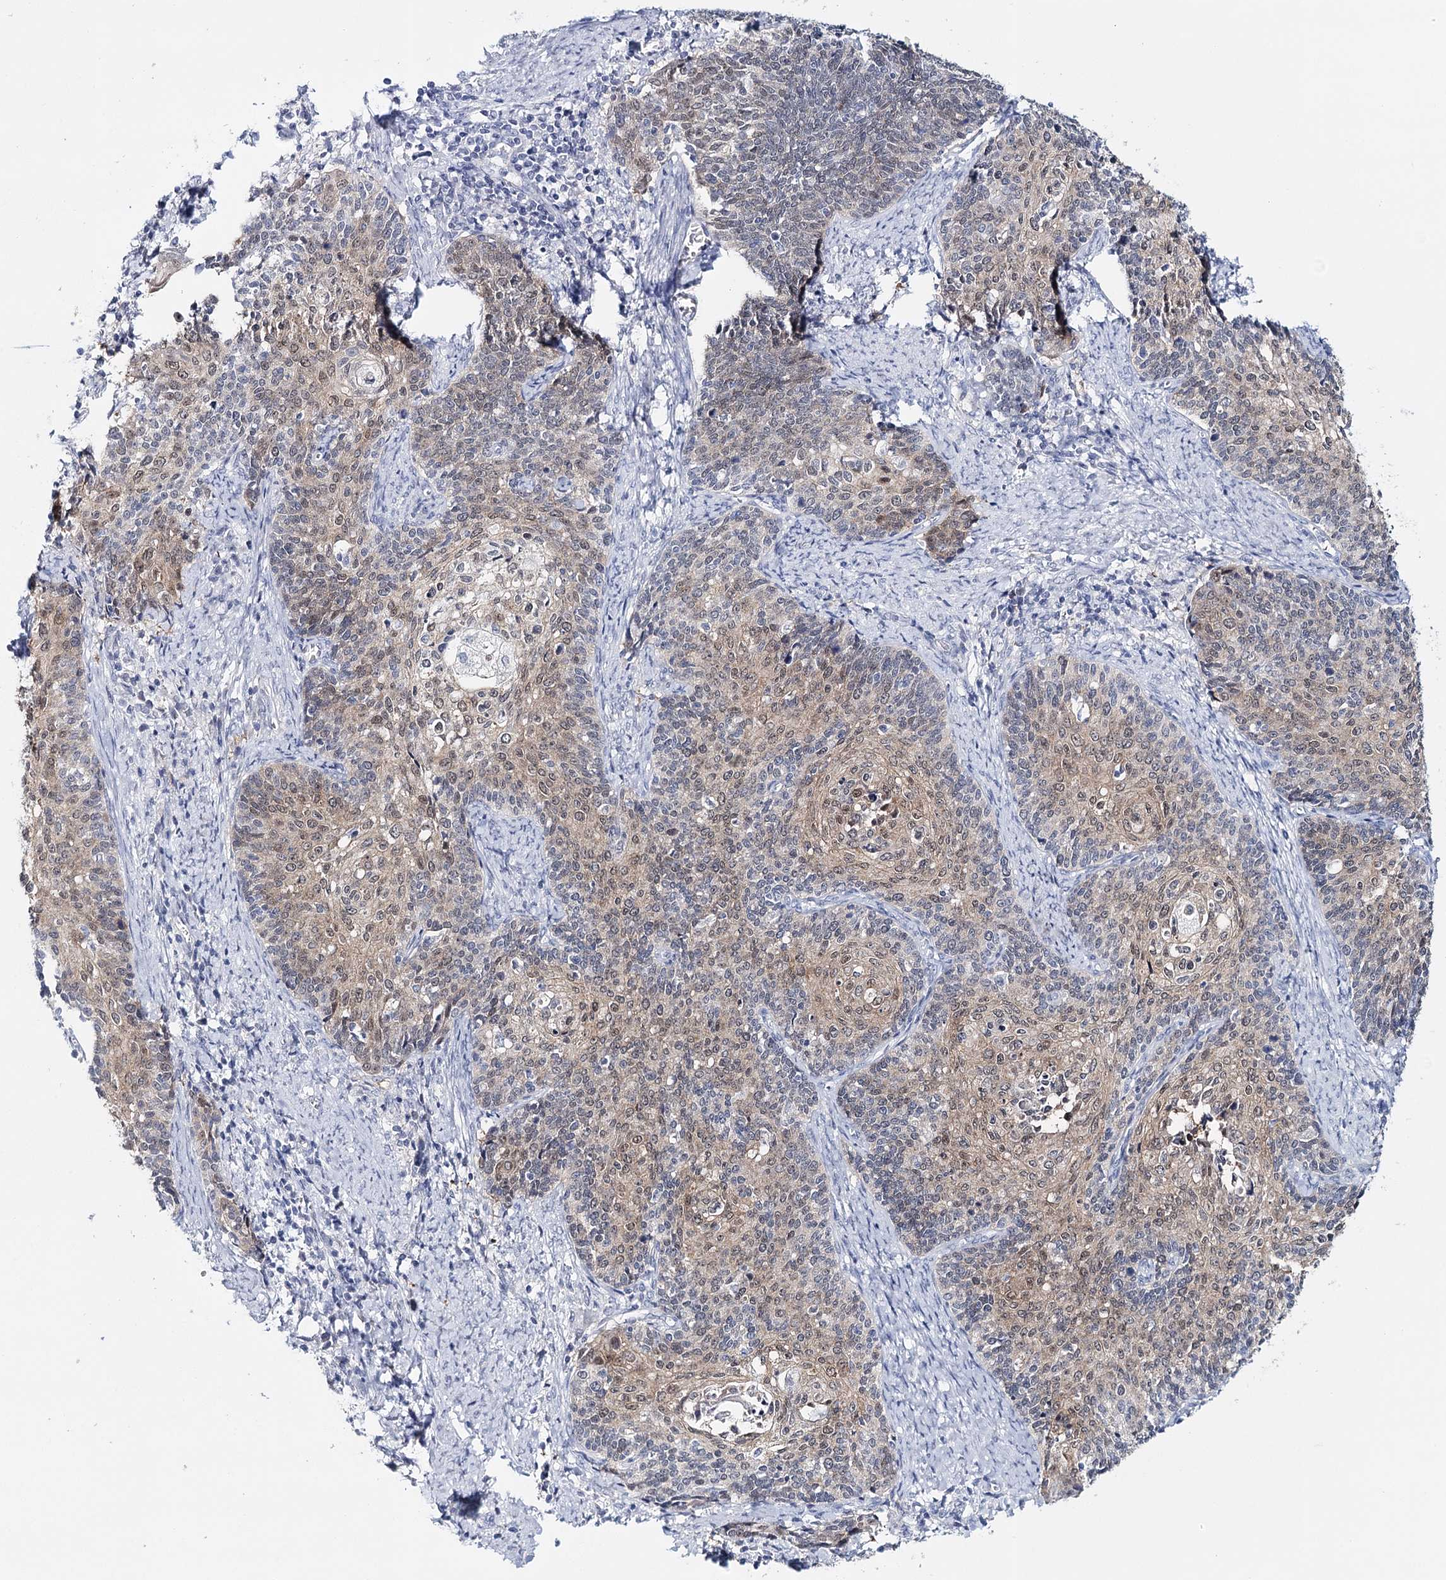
{"staining": {"intensity": "weak", "quantity": "25%-75%", "location": "cytoplasmic/membranous,nuclear"}, "tissue": "cervical cancer", "cell_type": "Tumor cells", "image_type": "cancer", "snomed": [{"axis": "morphology", "description": "Squamous cell carcinoma, NOS"}, {"axis": "topography", "description": "Cervix"}], "caption": "A micrograph of human squamous cell carcinoma (cervical) stained for a protein shows weak cytoplasmic/membranous and nuclear brown staining in tumor cells.", "gene": "HSPA4L", "patient": {"sex": "female", "age": 39}}